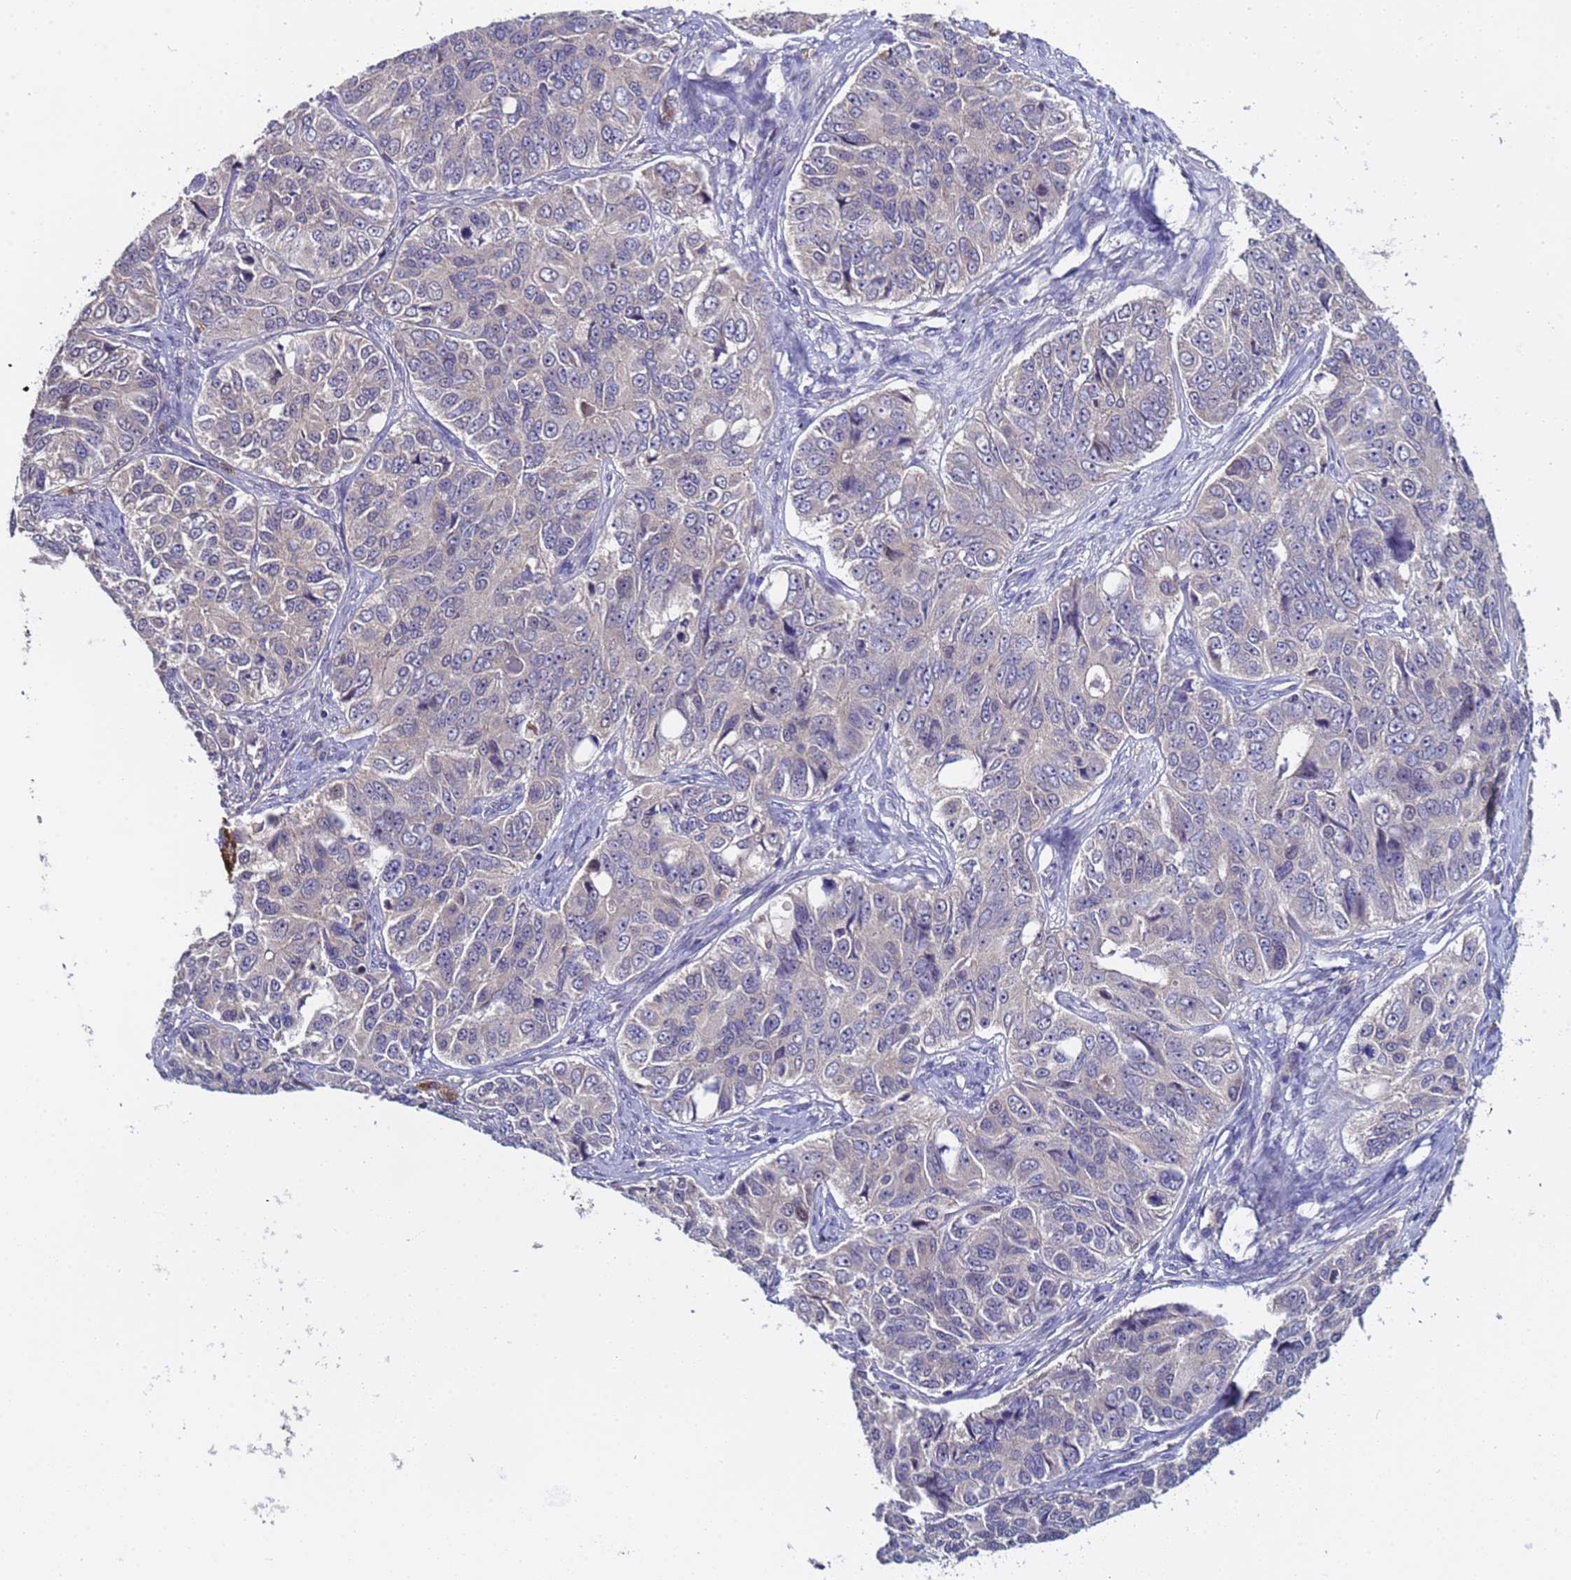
{"staining": {"intensity": "negative", "quantity": "none", "location": "none"}, "tissue": "ovarian cancer", "cell_type": "Tumor cells", "image_type": "cancer", "snomed": [{"axis": "morphology", "description": "Carcinoma, endometroid"}, {"axis": "topography", "description": "Ovary"}], "caption": "IHC micrograph of human ovarian cancer (endometroid carcinoma) stained for a protein (brown), which shows no staining in tumor cells.", "gene": "ELMOD2", "patient": {"sex": "female", "age": 51}}